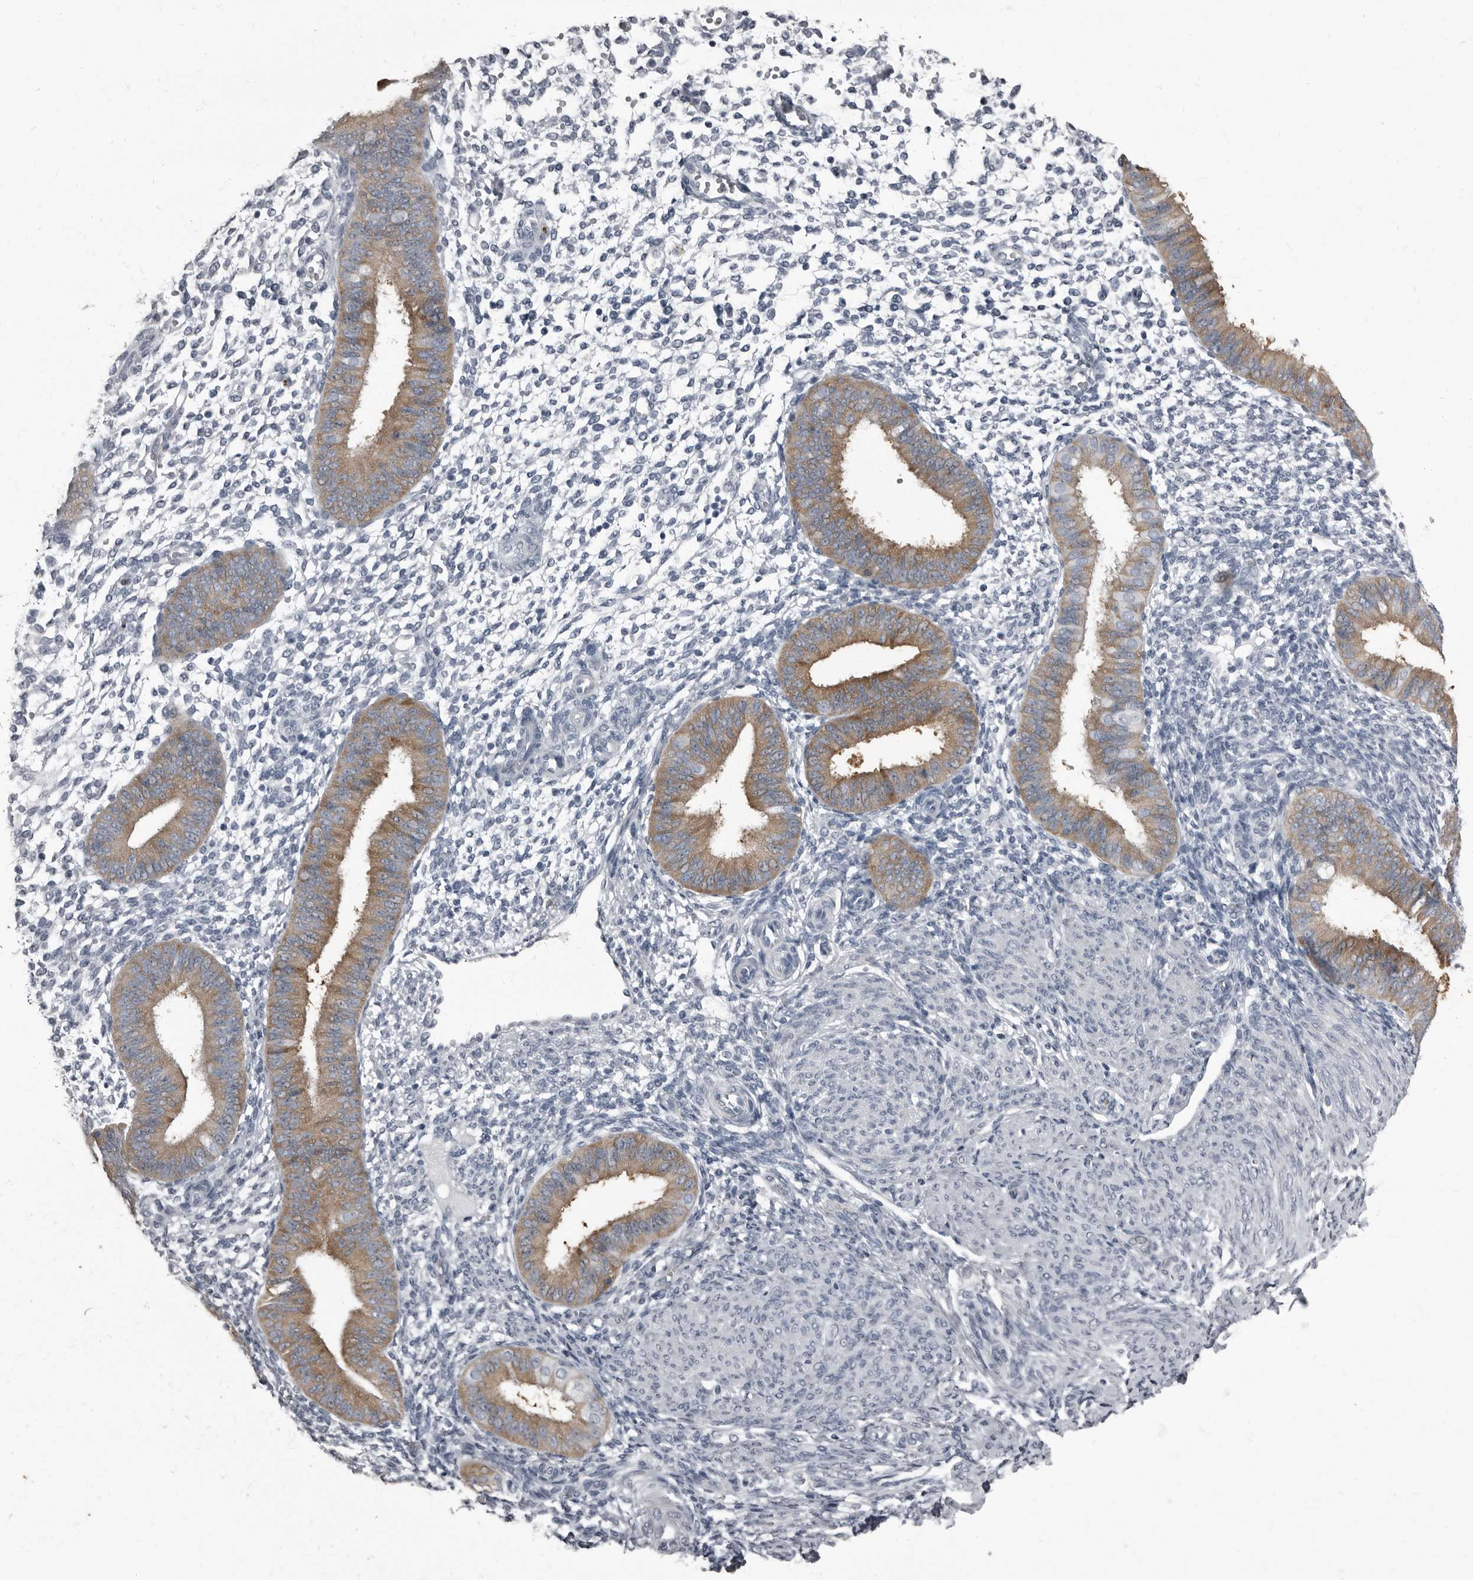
{"staining": {"intensity": "negative", "quantity": "none", "location": "none"}, "tissue": "endometrium", "cell_type": "Cells in endometrial stroma", "image_type": "normal", "snomed": [{"axis": "morphology", "description": "Normal tissue, NOS"}, {"axis": "topography", "description": "Uterus"}, {"axis": "topography", "description": "Endometrium"}], "caption": "Histopathology image shows no significant protein positivity in cells in endometrial stroma of normal endometrium.", "gene": "TPD52L1", "patient": {"sex": "female", "age": 48}}